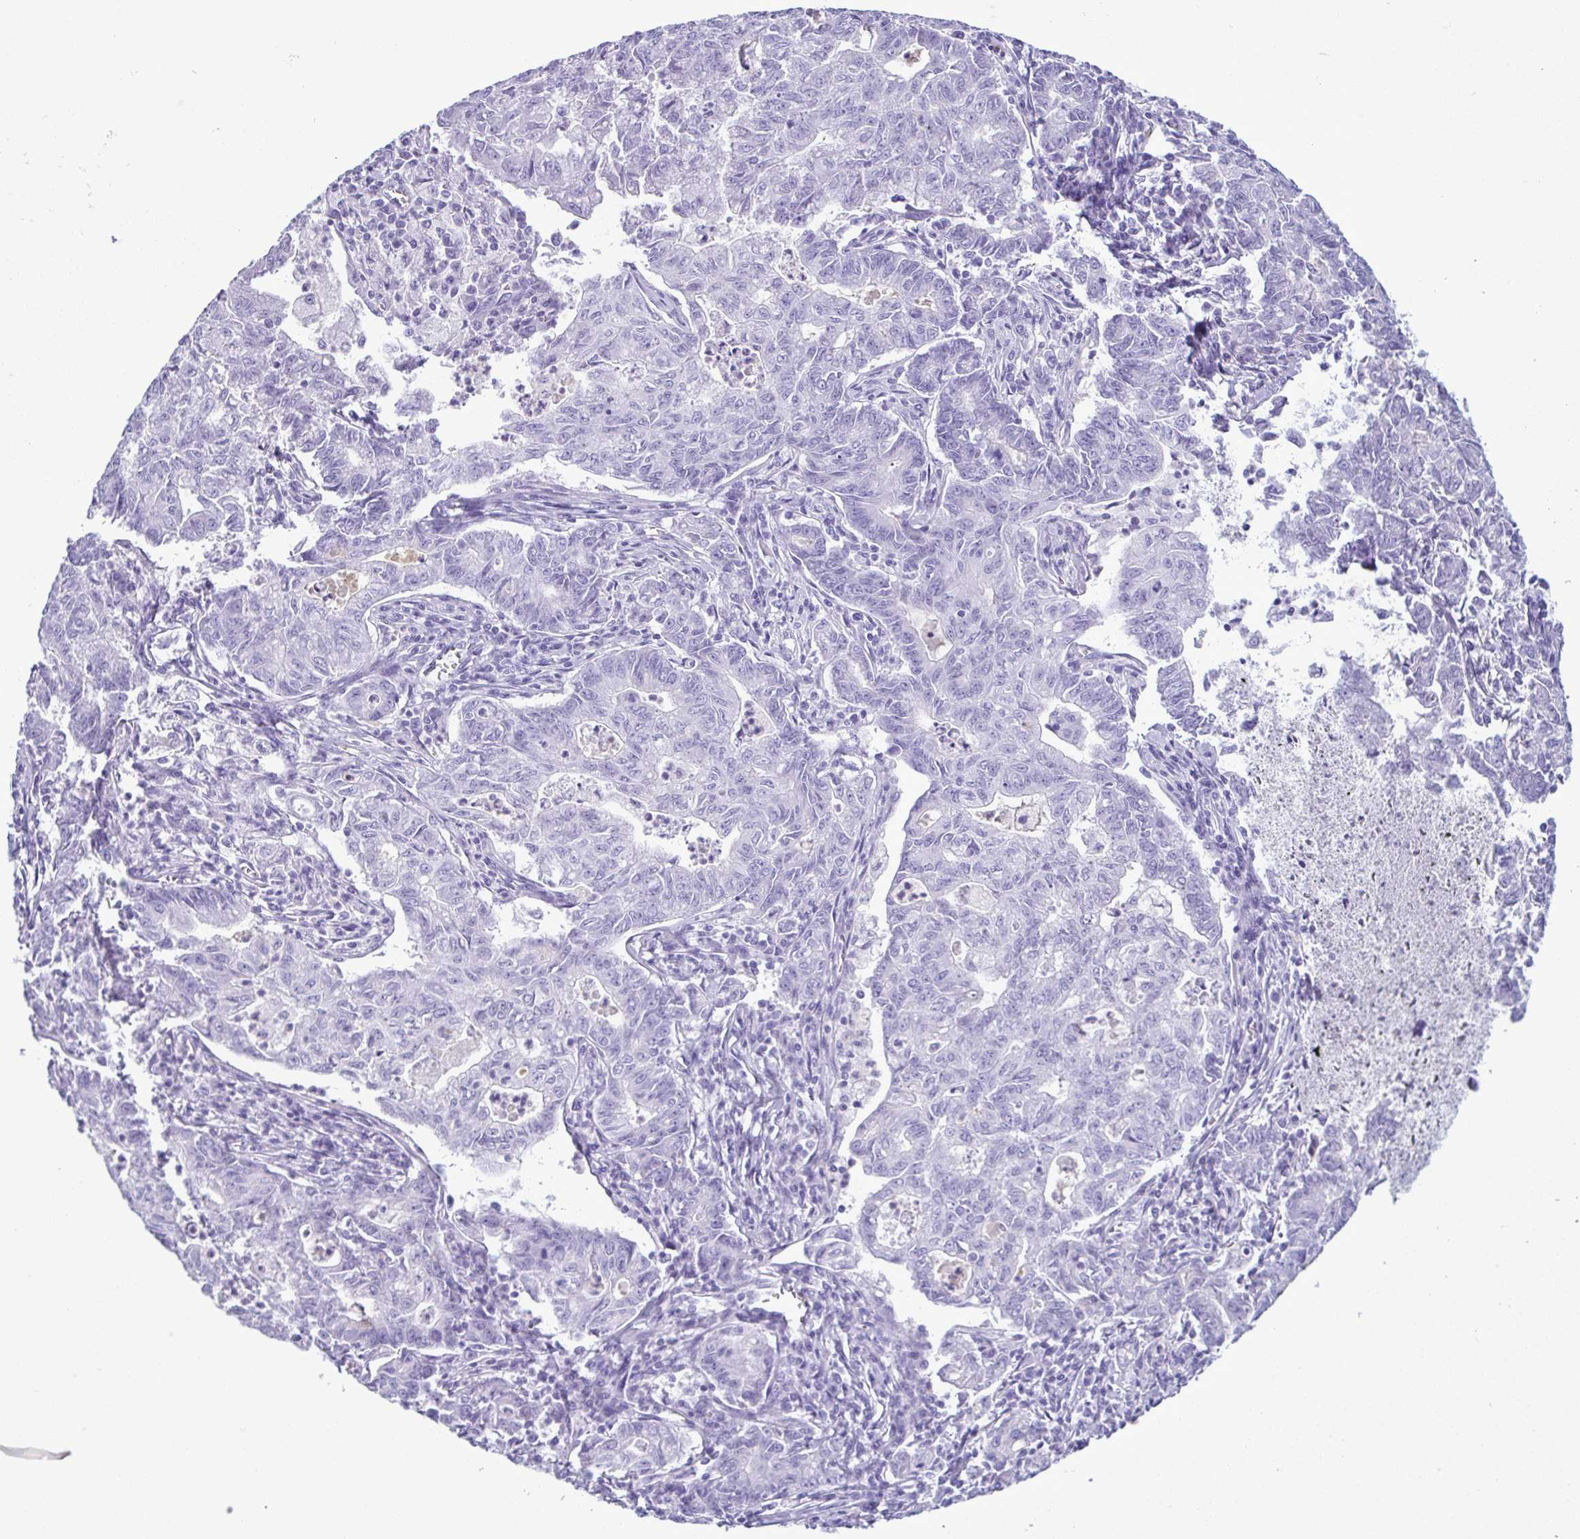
{"staining": {"intensity": "negative", "quantity": "none", "location": "none"}, "tissue": "stomach cancer", "cell_type": "Tumor cells", "image_type": "cancer", "snomed": [{"axis": "morphology", "description": "Adenocarcinoma, NOS"}, {"axis": "topography", "description": "Stomach, upper"}], "caption": "An image of stomach adenocarcinoma stained for a protein demonstrates no brown staining in tumor cells.", "gene": "LTF", "patient": {"sex": "female", "age": 79}}